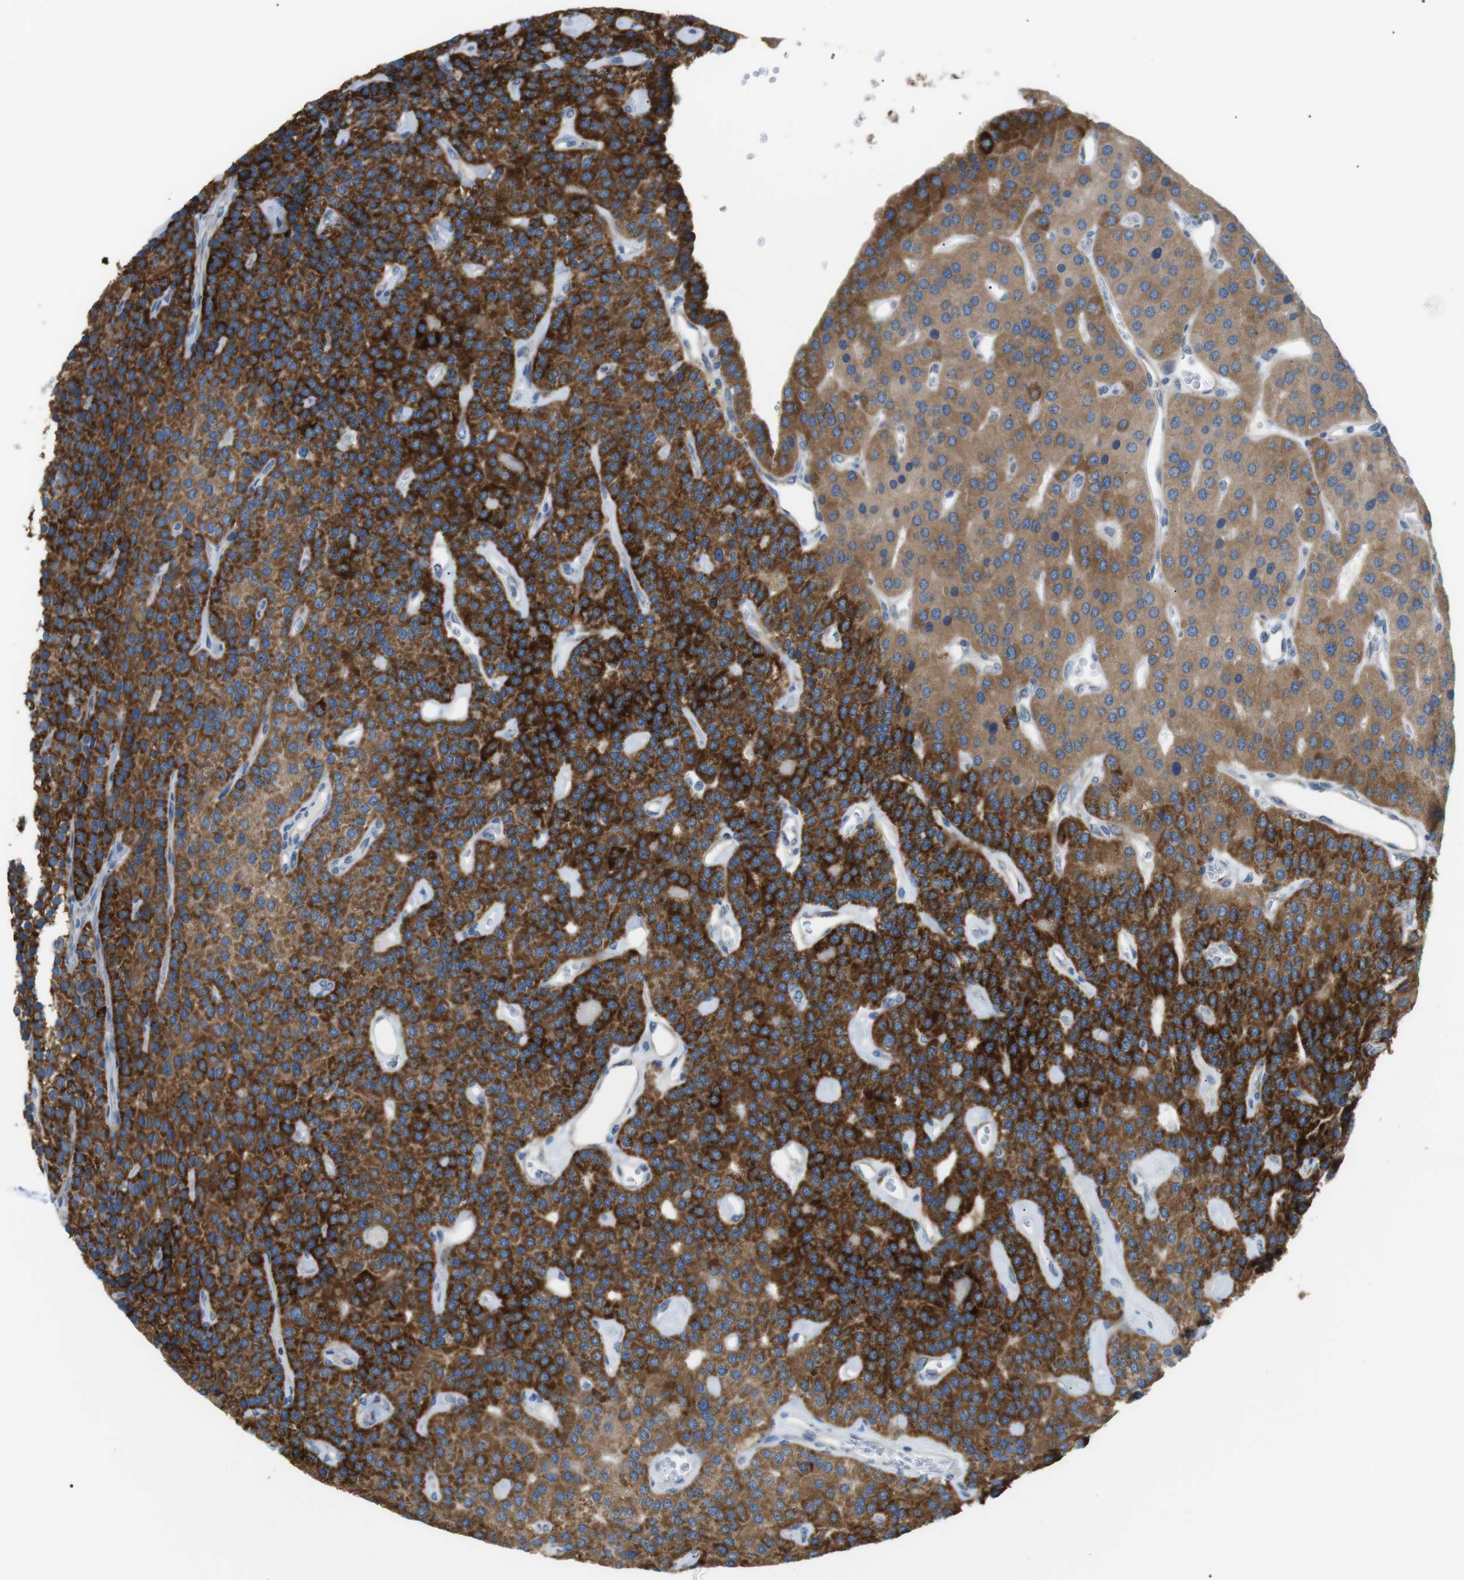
{"staining": {"intensity": "strong", "quantity": ">75%", "location": "cytoplasmic/membranous"}, "tissue": "parathyroid gland", "cell_type": "Glandular cells", "image_type": "normal", "snomed": [{"axis": "morphology", "description": "Normal tissue, NOS"}, {"axis": "morphology", "description": "Adenoma, NOS"}, {"axis": "topography", "description": "Parathyroid gland"}], "caption": "A high amount of strong cytoplasmic/membranous staining is appreciated in about >75% of glandular cells in benign parathyroid gland. (DAB (3,3'-diaminobenzidine) IHC, brown staining for protein, blue staining for nuclei).", "gene": "MTARC2", "patient": {"sex": "female", "age": 86}}